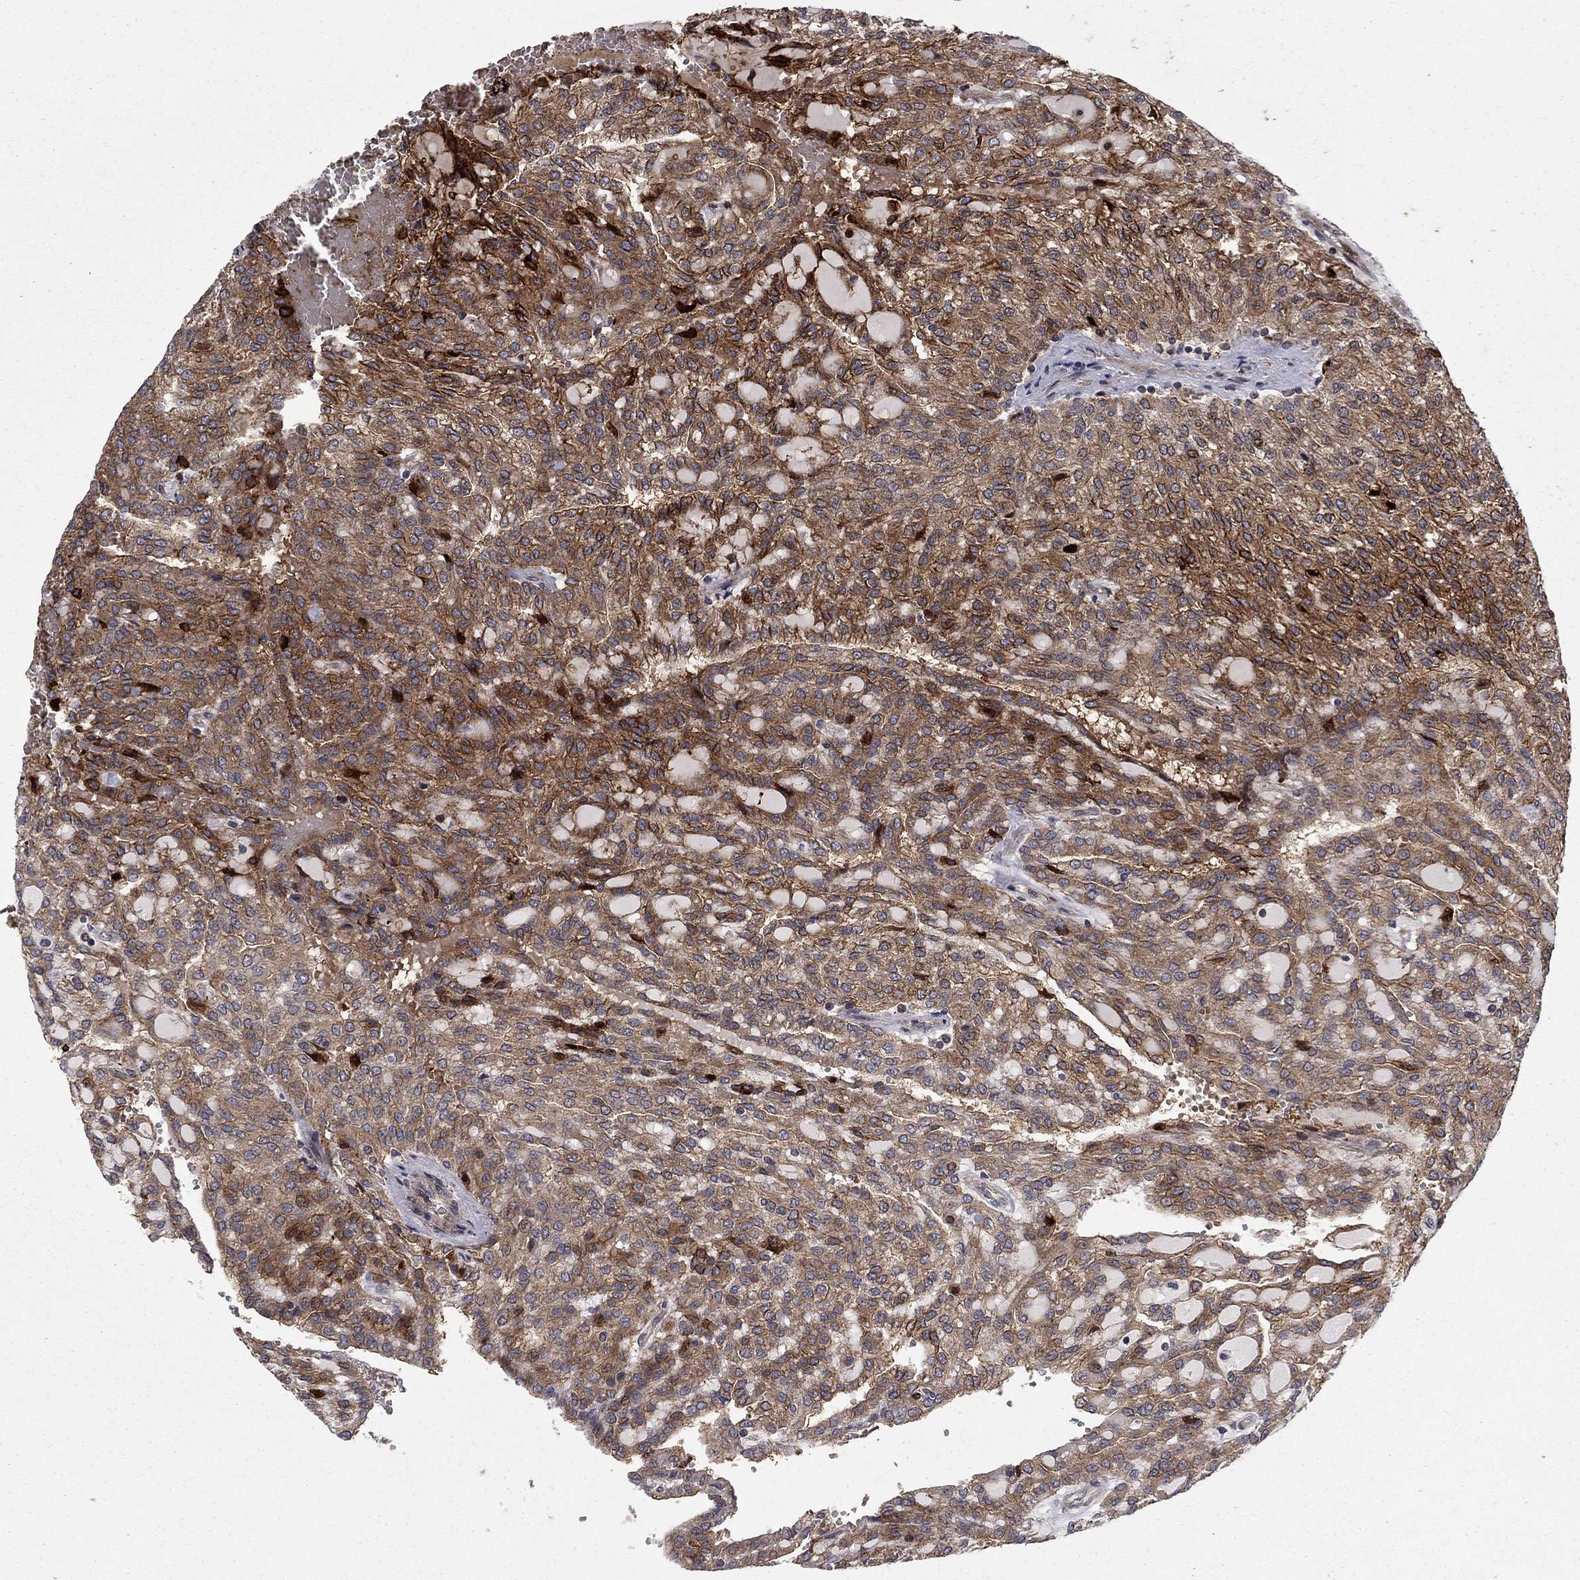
{"staining": {"intensity": "strong", "quantity": "25%-75%", "location": "cytoplasmic/membranous"}, "tissue": "renal cancer", "cell_type": "Tumor cells", "image_type": "cancer", "snomed": [{"axis": "morphology", "description": "Adenocarcinoma, NOS"}, {"axis": "topography", "description": "Kidney"}], "caption": "The image exhibits staining of adenocarcinoma (renal), revealing strong cytoplasmic/membranous protein expression (brown color) within tumor cells.", "gene": "HDAC4", "patient": {"sex": "male", "age": 63}}